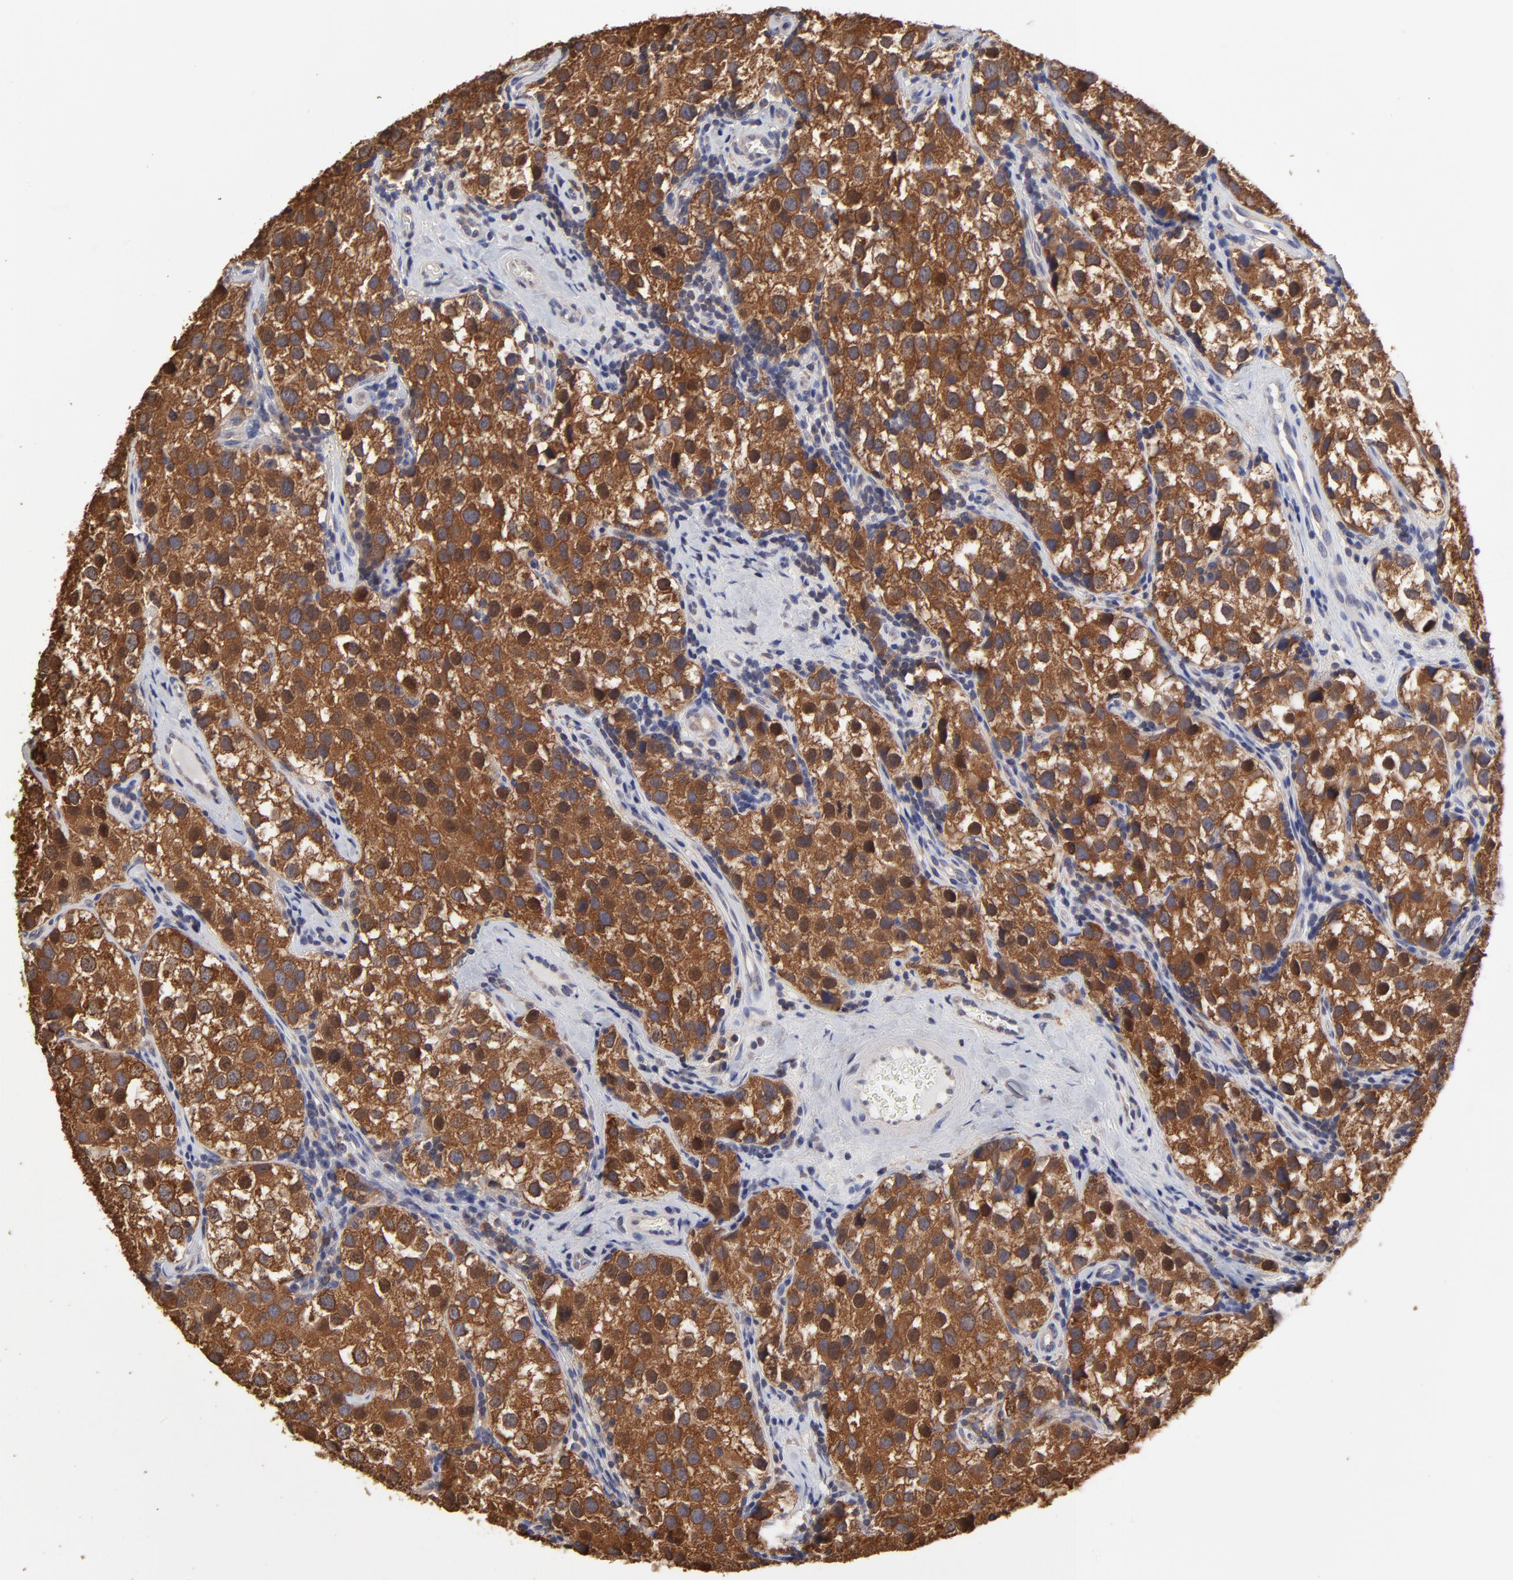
{"staining": {"intensity": "strong", "quantity": ">75%", "location": "cytoplasmic/membranous"}, "tissue": "testis cancer", "cell_type": "Tumor cells", "image_type": "cancer", "snomed": [{"axis": "morphology", "description": "Seminoma, NOS"}, {"axis": "topography", "description": "Testis"}], "caption": "The image demonstrates a brown stain indicating the presence of a protein in the cytoplasmic/membranous of tumor cells in testis cancer (seminoma).", "gene": "CCT2", "patient": {"sex": "male", "age": 39}}